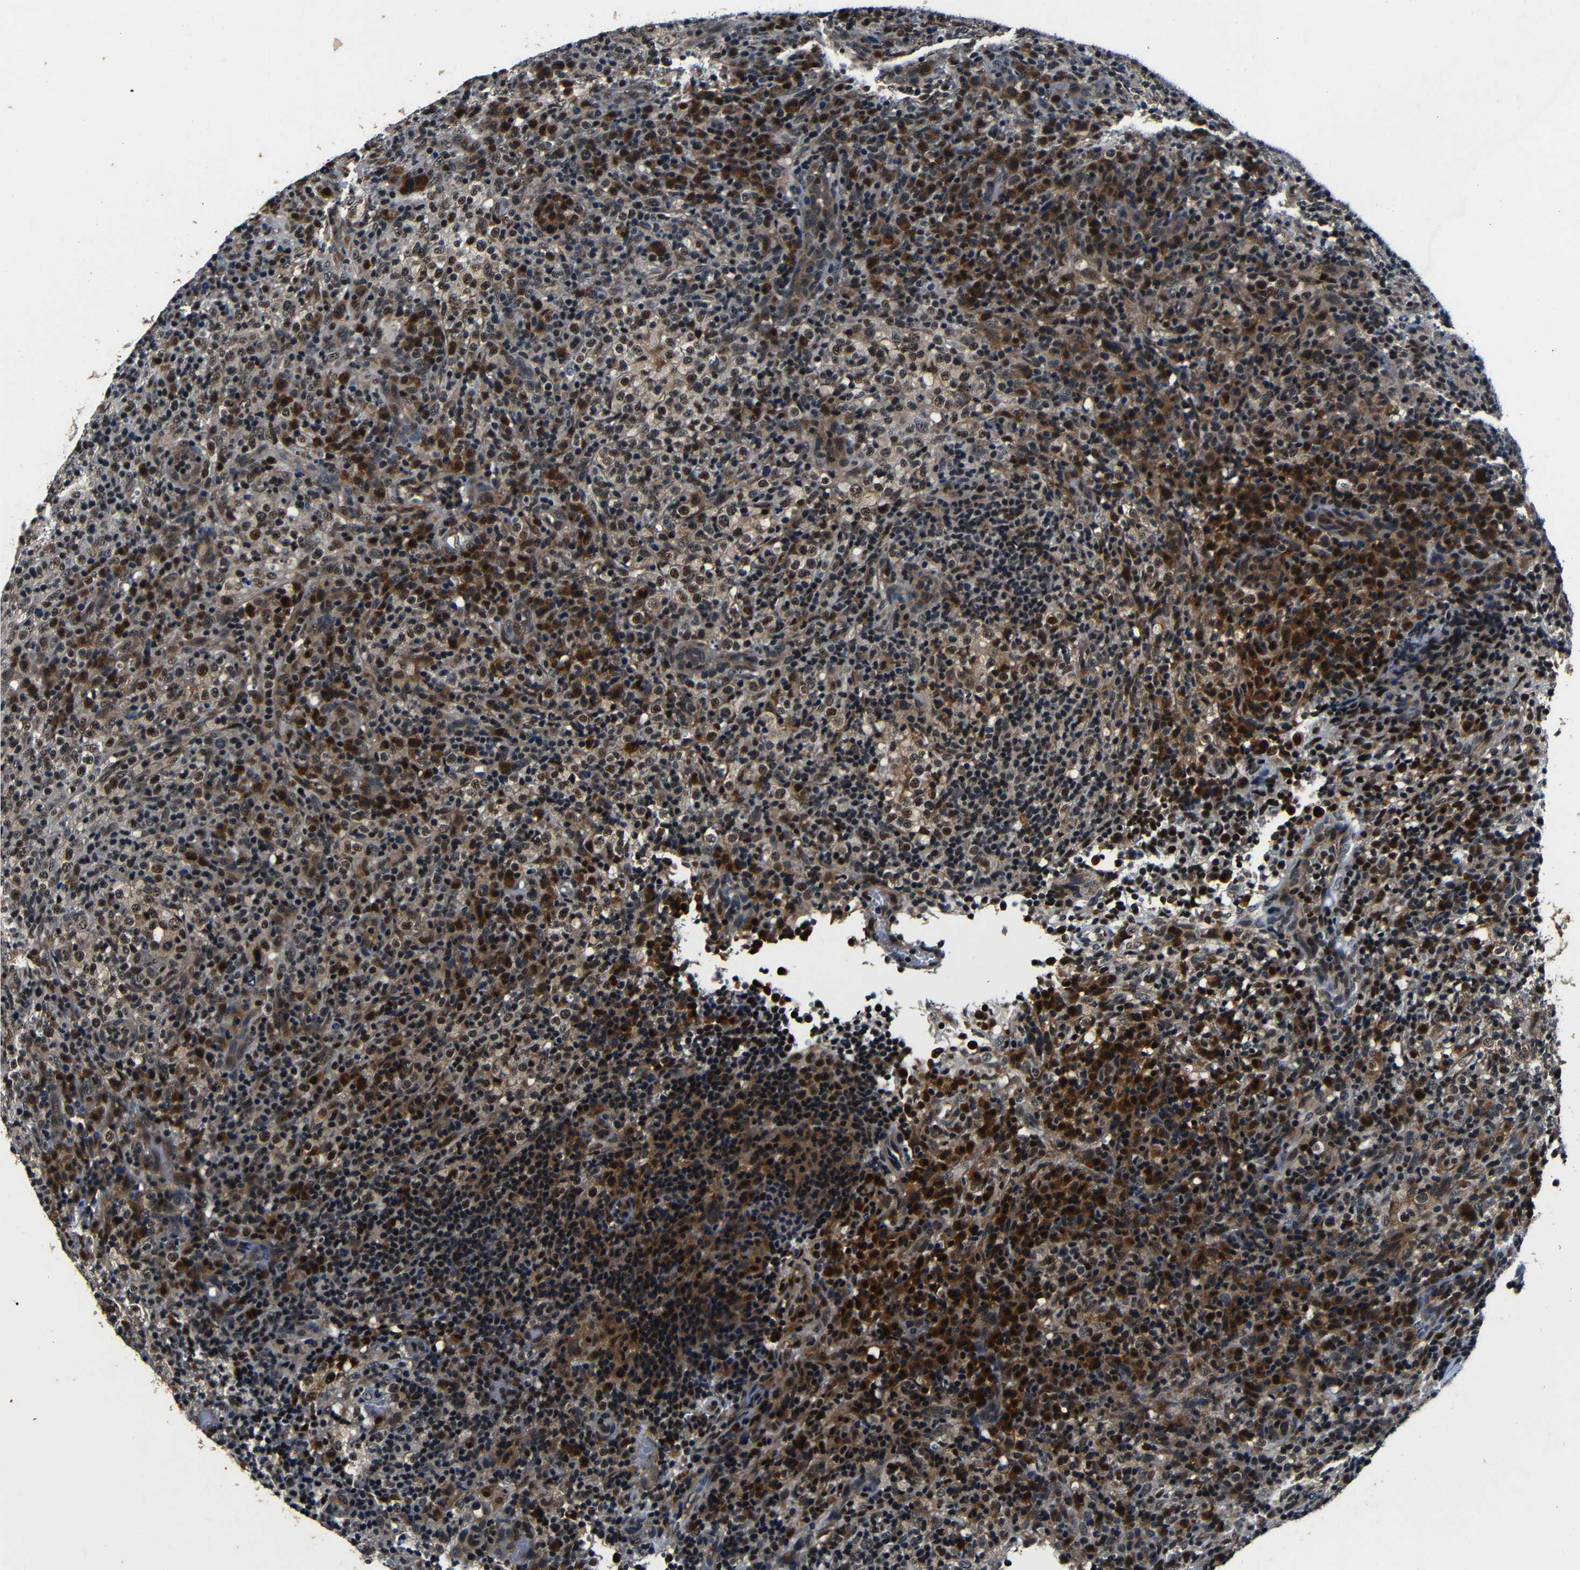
{"staining": {"intensity": "strong", "quantity": ">75%", "location": "cytoplasmic/membranous,nuclear"}, "tissue": "lymphoma", "cell_type": "Tumor cells", "image_type": "cancer", "snomed": [{"axis": "morphology", "description": "Malignant lymphoma, non-Hodgkin's type, High grade"}, {"axis": "topography", "description": "Lymph node"}], "caption": "About >75% of tumor cells in lymphoma show strong cytoplasmic/membranous and nuclear protein staining as visualized by brown immunohistochemical staining.", "gene": "FOXD4", "patient": {"sex": "female", "age": 76}}